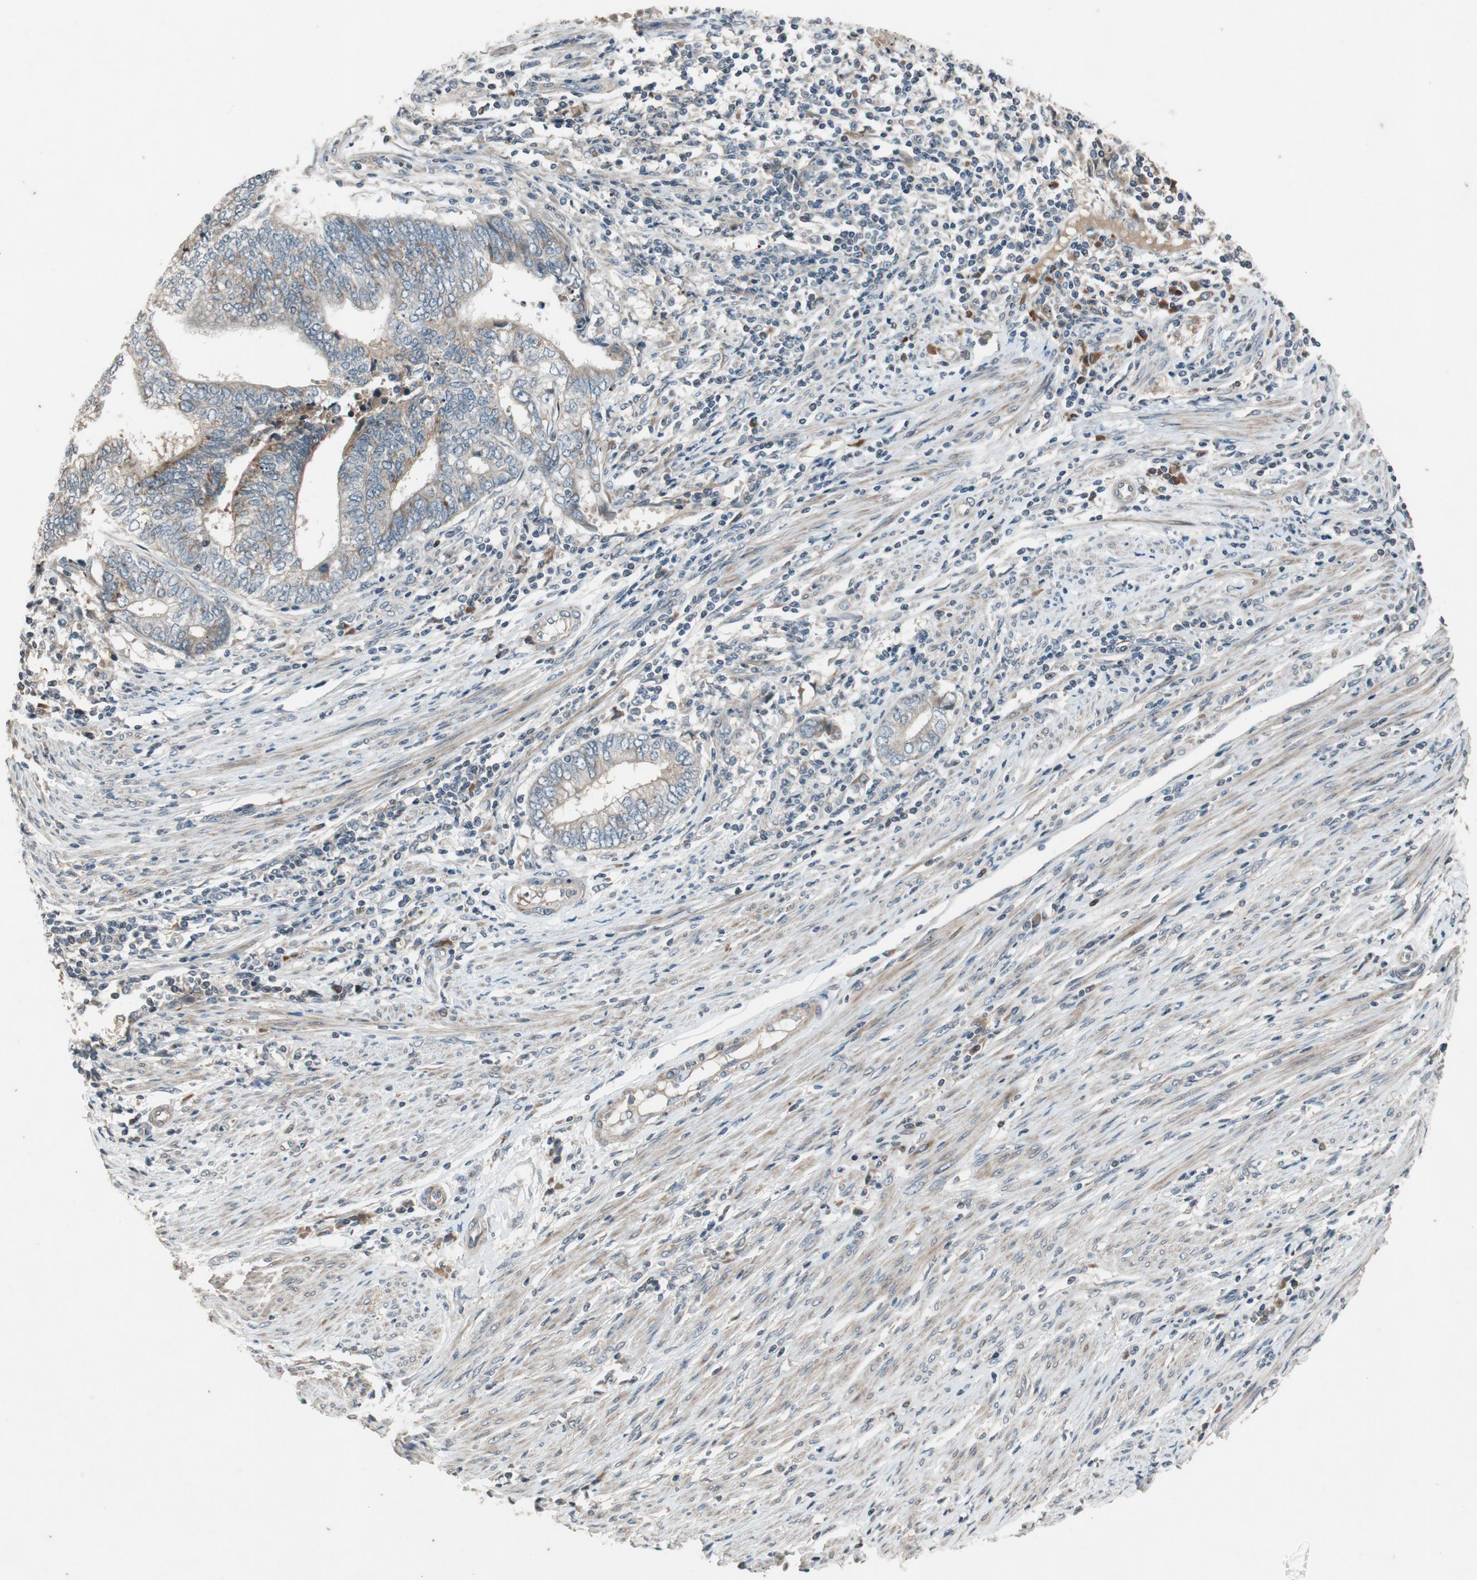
{"staining": {"intensity": "moderate", "quantity": ">75%", "location": "cytoplasmic/membranous"}, "tissue": "endometrial cancer", "cell_type": "Tumor cells", "image_type": "cancer", "snomed": [{"axis": "morphology", "description": "Adenocarcinoma, NOS"}, {"axis": "topography", "description": "Uterus"}, {"axis": "topography", "description": "Endometrium"}], "caption": "Immunohistochemistry (IHC) (DAB) staining of endometrial cancer reveals moderate cytoplasmic/membranous protein staining in approximately >75% of tumor cells. (Stains: DAB (3,3'-diaminobenzidine) in brown, nuclei in blue, Microscopy: brightfield microscopy at high magnification).", "gene": "ATP2C1", "patient": {"sex": "female", "age": 70}}